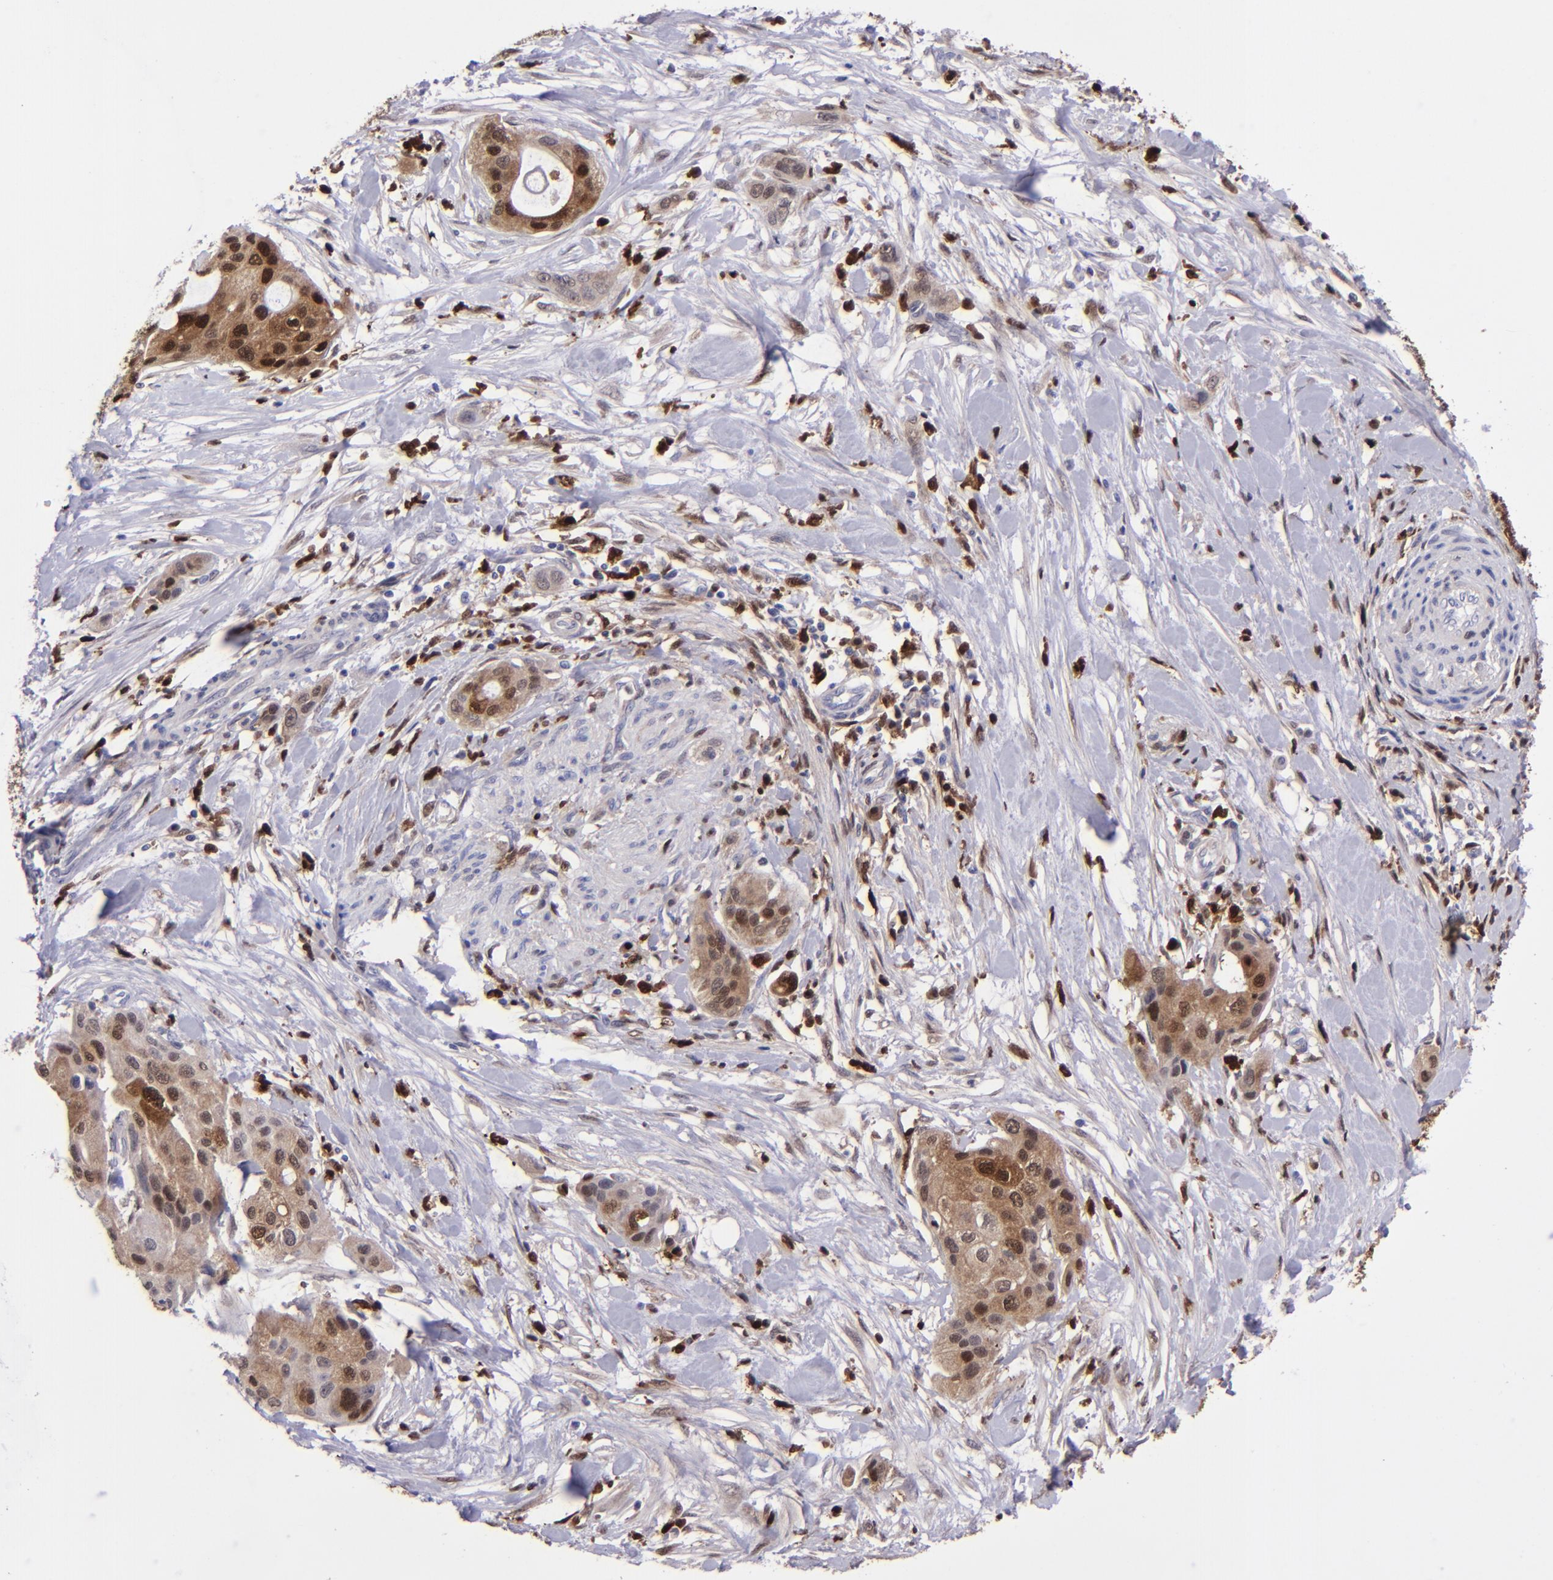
{"staining": {"intensity": "moderate", "quantity": ">75%", "location": "cytoplasmic/membranous,nuclear"}, "tissue": "pancreatic cancer", "cell_type": "Tumor cells", "image_type": "cancer", "snomed": [{"axis": "morphology", "description": "Adenocarcinoma, NOS"}, {"axis": "topography", "description": "Pancreas"}], "caption": "Pancreatic cancer tissue reveals moderate cytoplasmic/membranous and nuclear staining in about >75% of tumor cells, visualized by immunohistochemistry.", "gene": "TYMP", "patient": {"sex": "female", "age": 60}}